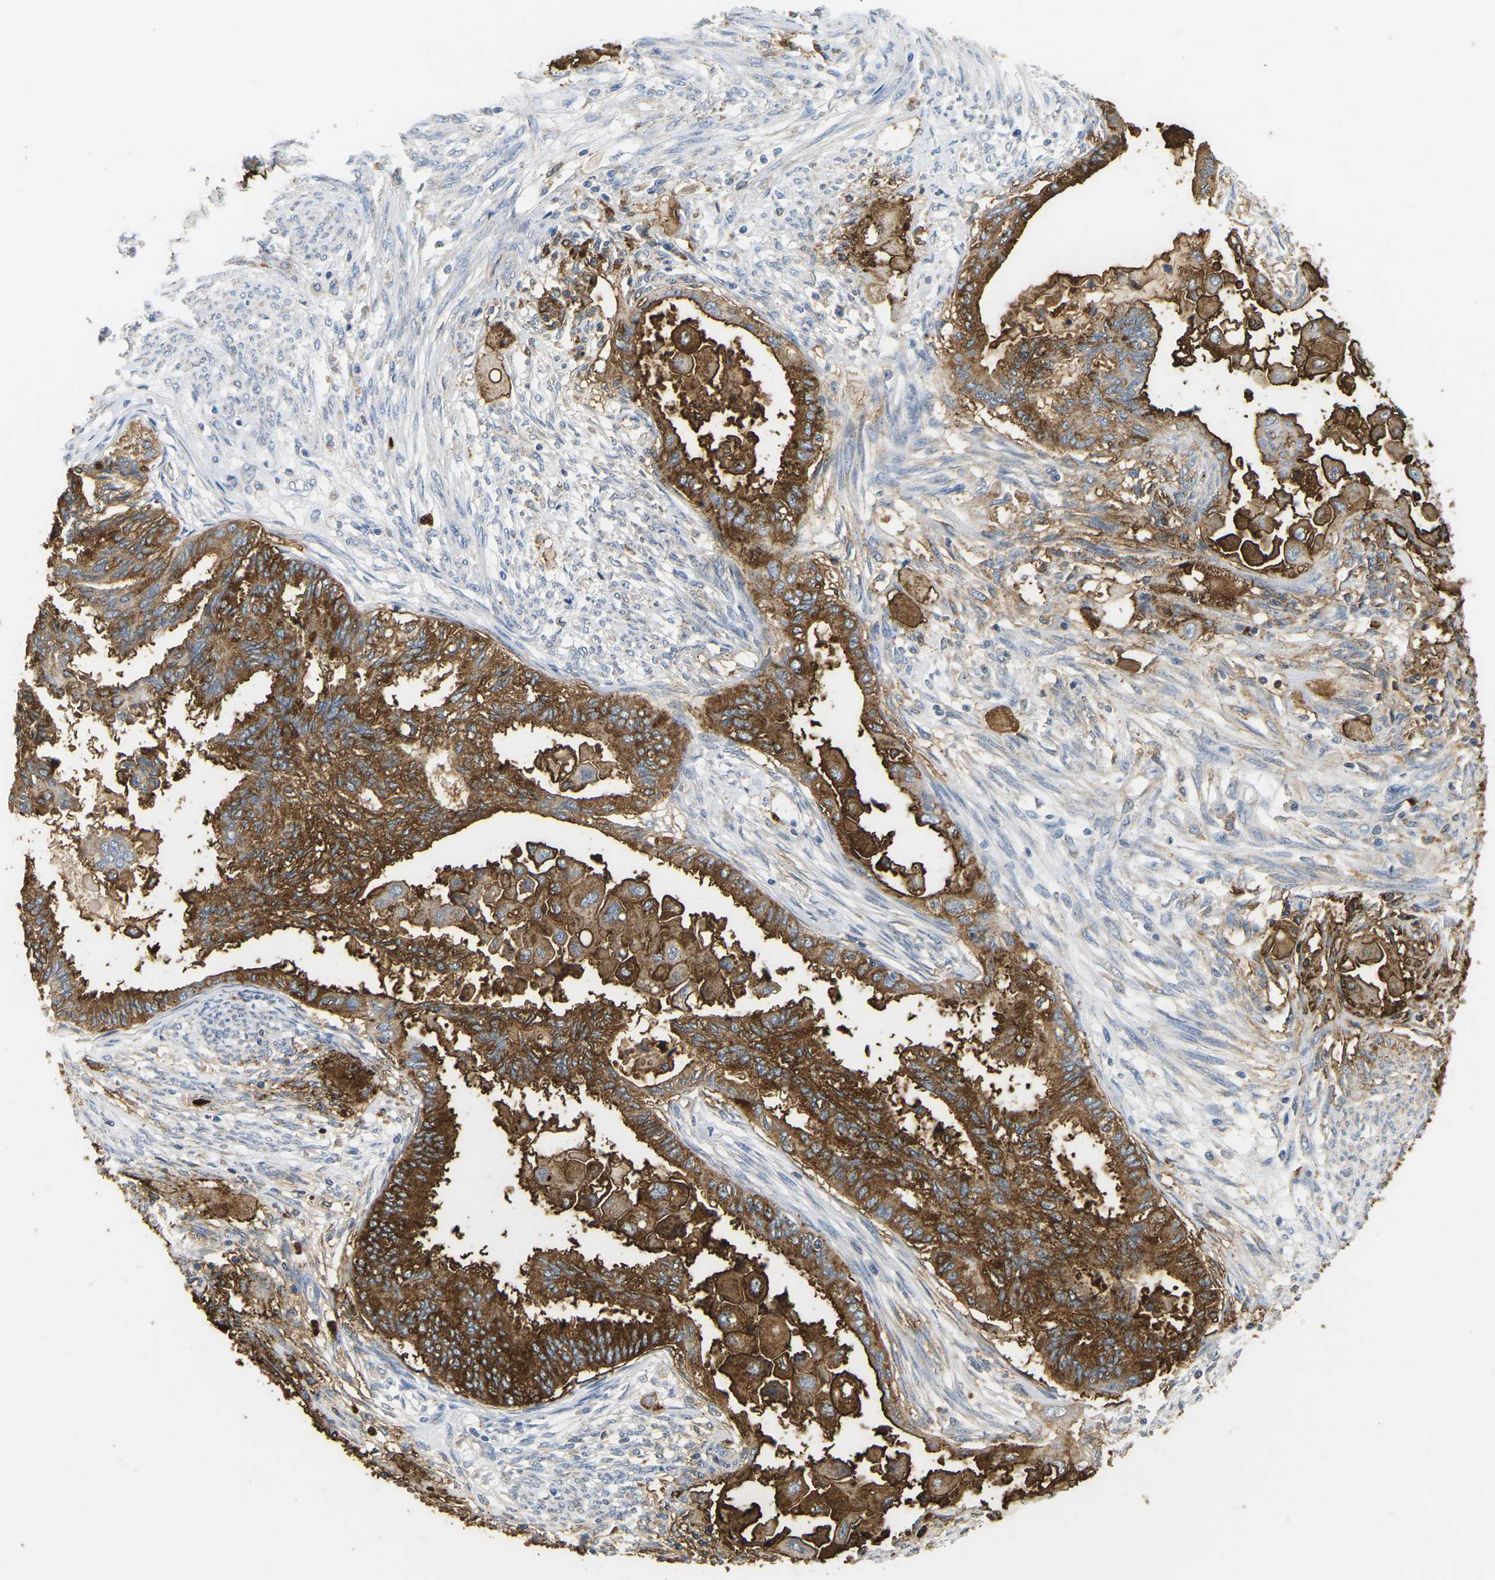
{"staining": {"intensity": "strong", "quantity": ">75%", "location": "cytoplasmic/membranous"}, "tissue": "cervical cancer", "cell_type": "Tumor cells", "image_type": "cancer", "snomed": [{"axis": "morphology", "description": "Normal tissue, NOS"}, {"axis": "morphology", "description": "Adenocarcinoma, NOS"}, {"axis": "topography", "description": "Cervix"}, {"axis": "topography", "description": "Endometrium"}], "caption": "Immunohistochemistry (IHC) micrograph of neoplastic tissue: human adenocarcinoma (cervical) stained using immunohistochemistry (IHC) exhibits high levels of strong protein expression localized specifically in the cytoplasmic/membranous of tumor cells, appearing as a cytoplasmic/membranous brown color.", "gene": "ADM", "patient": {"sex": "female", "age": 86}}